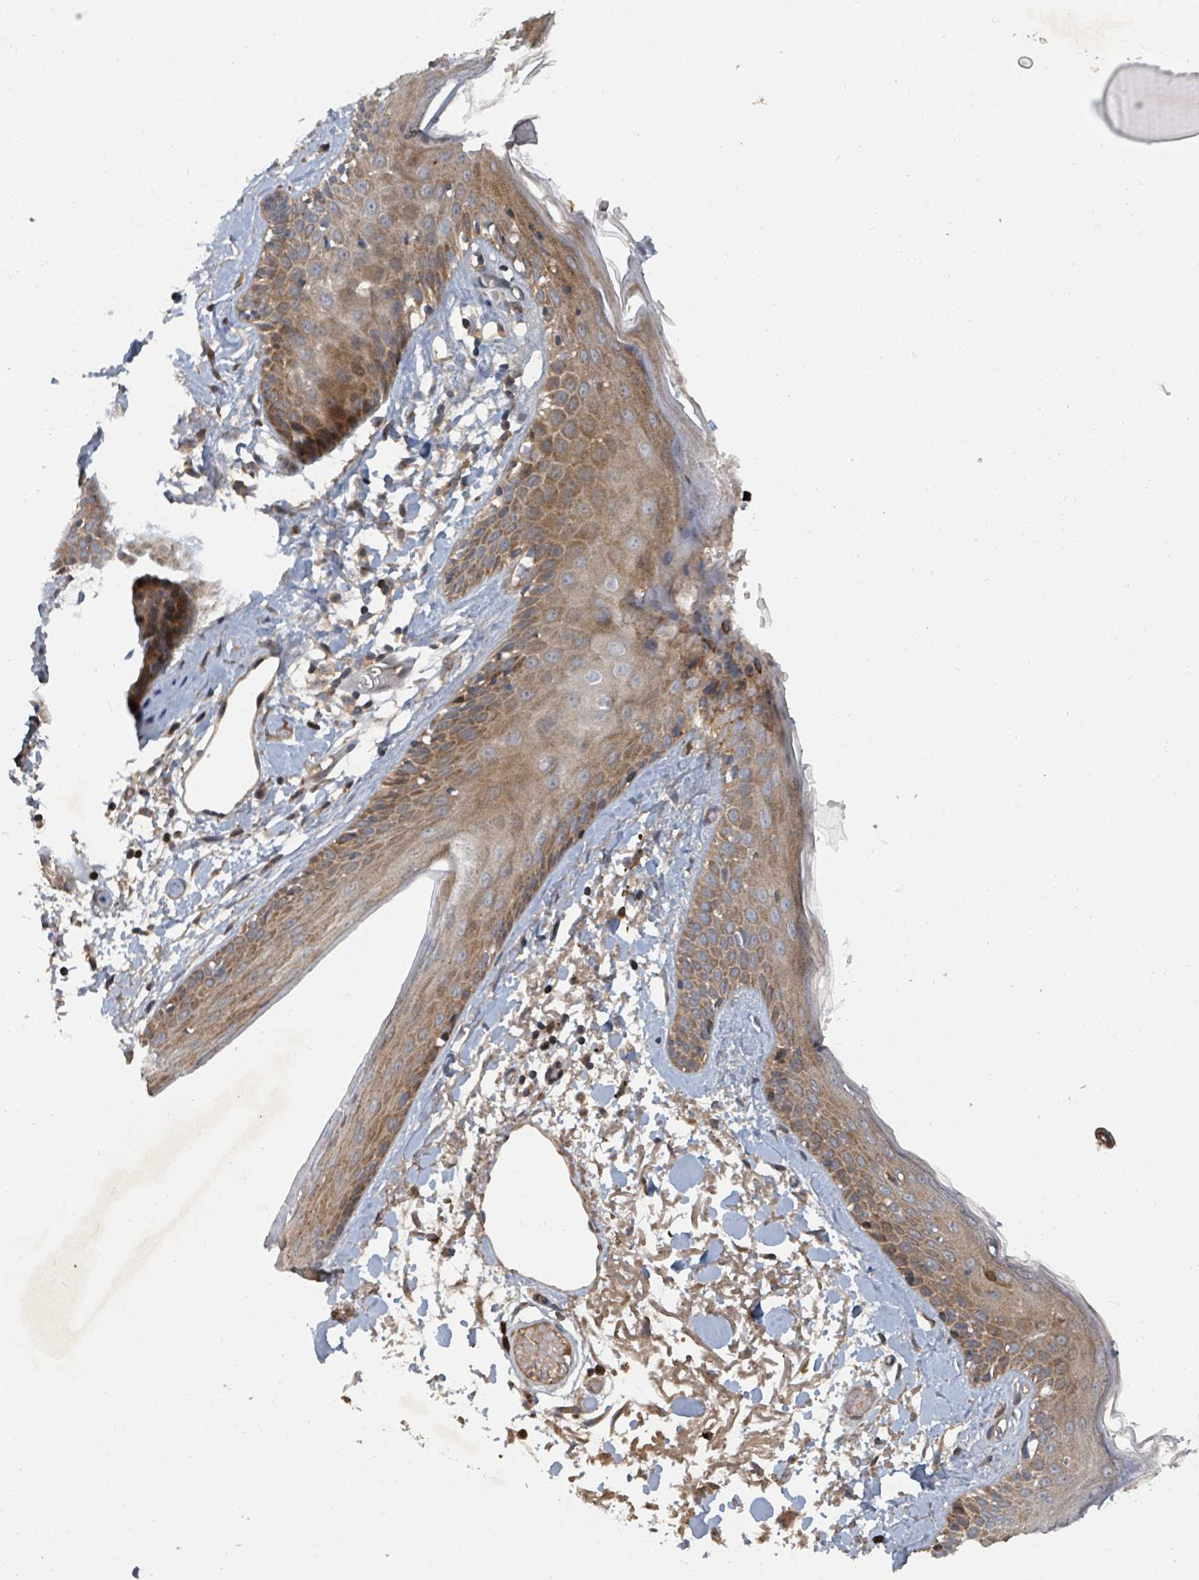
{"staining": {"intensity": "moderate", "quantity": ">75%", "location": "cytoplasmic/membranous"}, "tissue": "skin", "cell_type": "Fibroblasts", "image_type": "normal", "snomed": [{"axis": "morphology", "description": "Normal tissue, NOS"}, {"axis": "topography", "description": "Skin"}], "caption": "Immunohistochemical staining of benign skin reveals moderate cytoplasmic/membranous protein positivity in about >75% of fibroblasts.", "gene": "DPM1", "patient": {"sex": "male", "age": 79}}